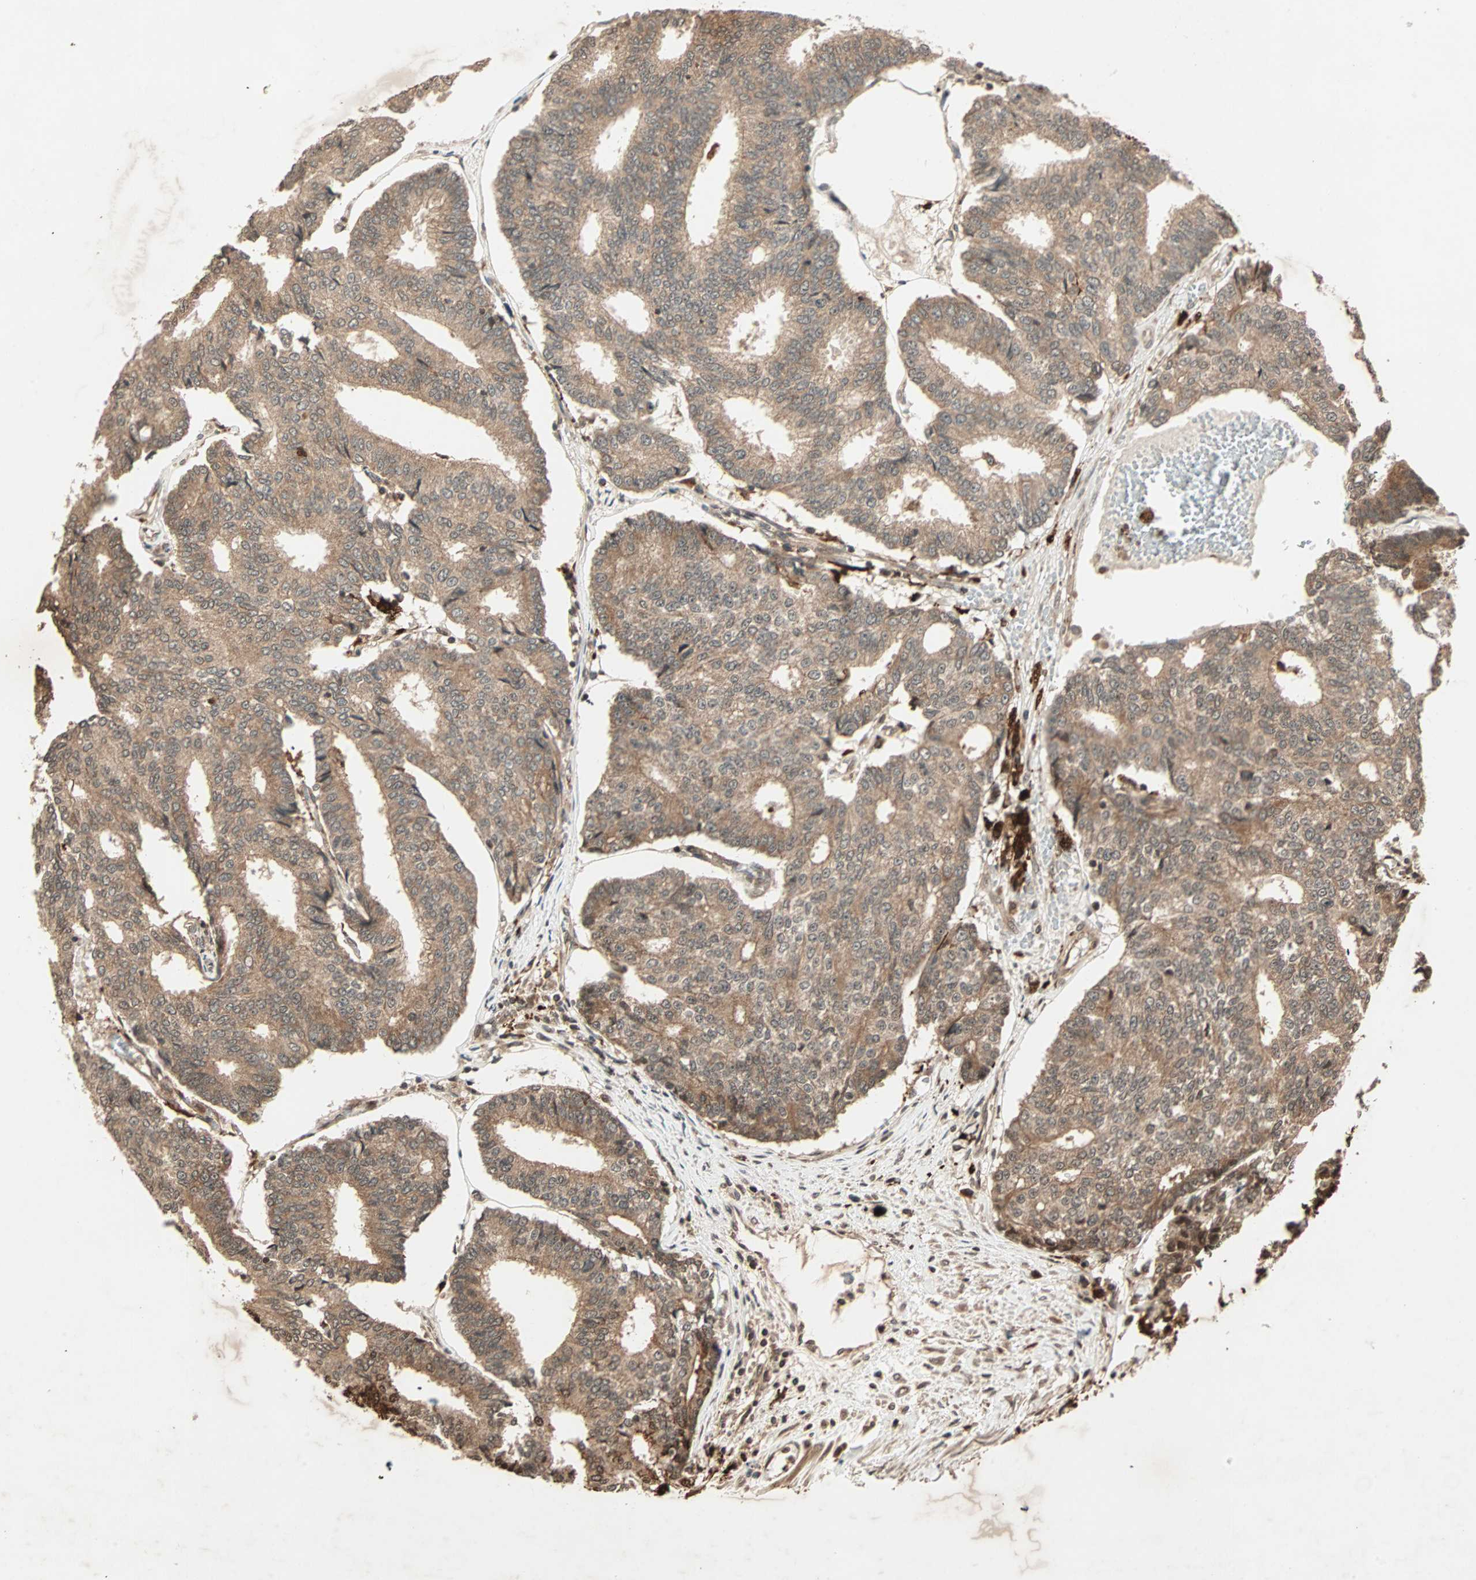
{"staining": {"intensity": "moderate", "quantity": ">75%", "location": "cytoplasmic/membranous"}, "tissue": "prostate cancer", "cell_type": "Tumor cells", "image_type": "cancer", "snomed": [{"axis": "morphology", "description": "Adenocarcinoma, High grade"}, {"axis": "topography", "description": "Prostate"}], "caption": "Prostate adenocarcinoma (high-grade) stained with DAB immunohistochemistry (IHC) reveals medium levels of moderate cytoplasmic/membranous positivity in about >75% of tumor cells. (brown staining indicates protein expression, while blue staining denotes nuclei).", "gene": "RFFL", "patient": {"sex": "male", "age": 55}}